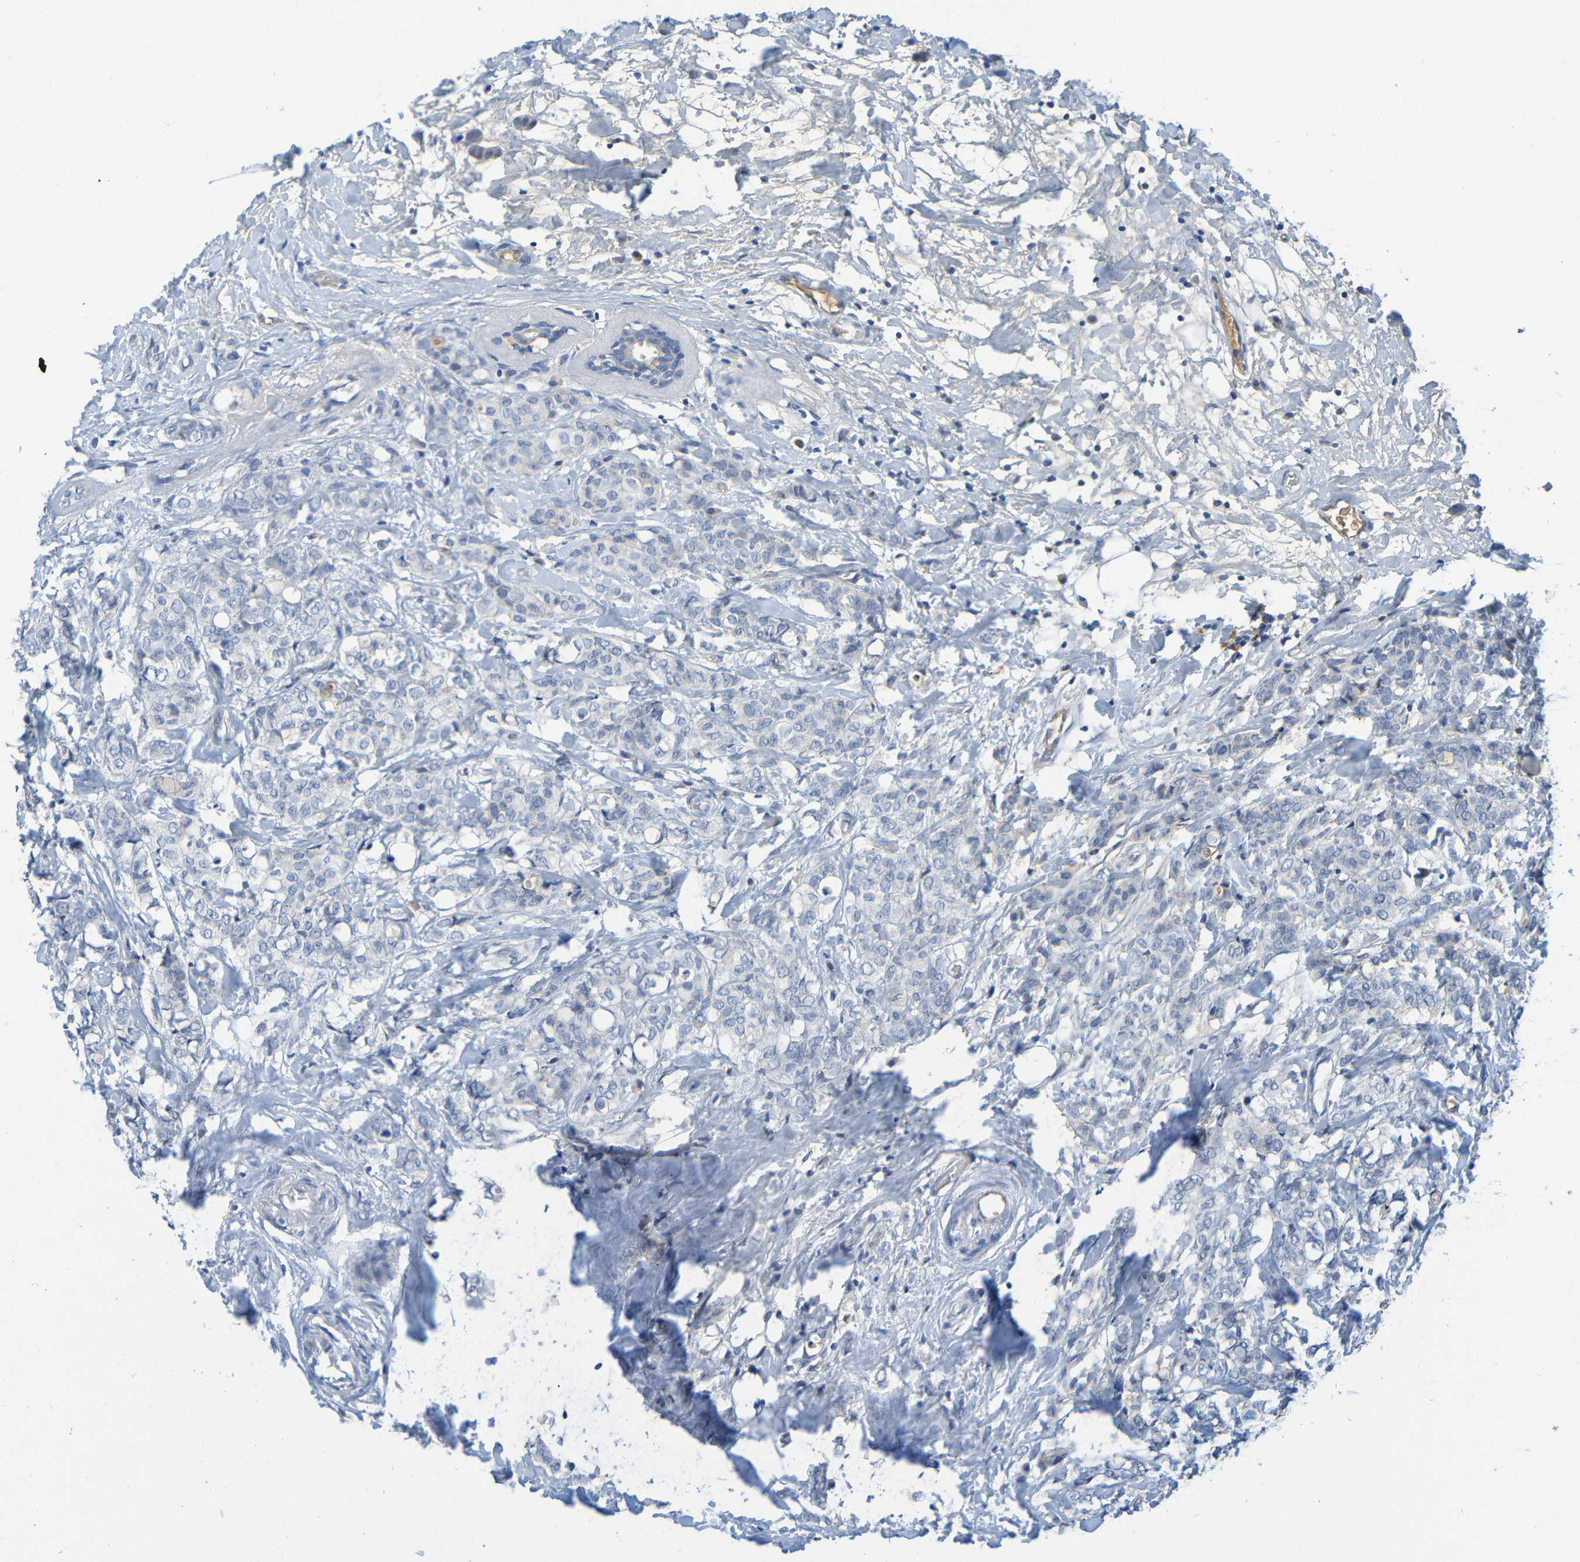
{"staining": {"intensity": "negative", "quantity": "none", "location": "none"}, "tissue": "breast cancer", "cell_type": "Tumor cells", "image_type": "cancer", "snomed": [{"axis": "morphology", "description": "Lobular carcinoma"}, {"axis": "topography", "description": "Breast"}], "caption": "The IHC histopathology image has no significant positivity in tumor cells of breast cancer (lobular carcinoma) tissue.", "gene": "C1QA", "patient": {"sex": "female", "age": 60}}